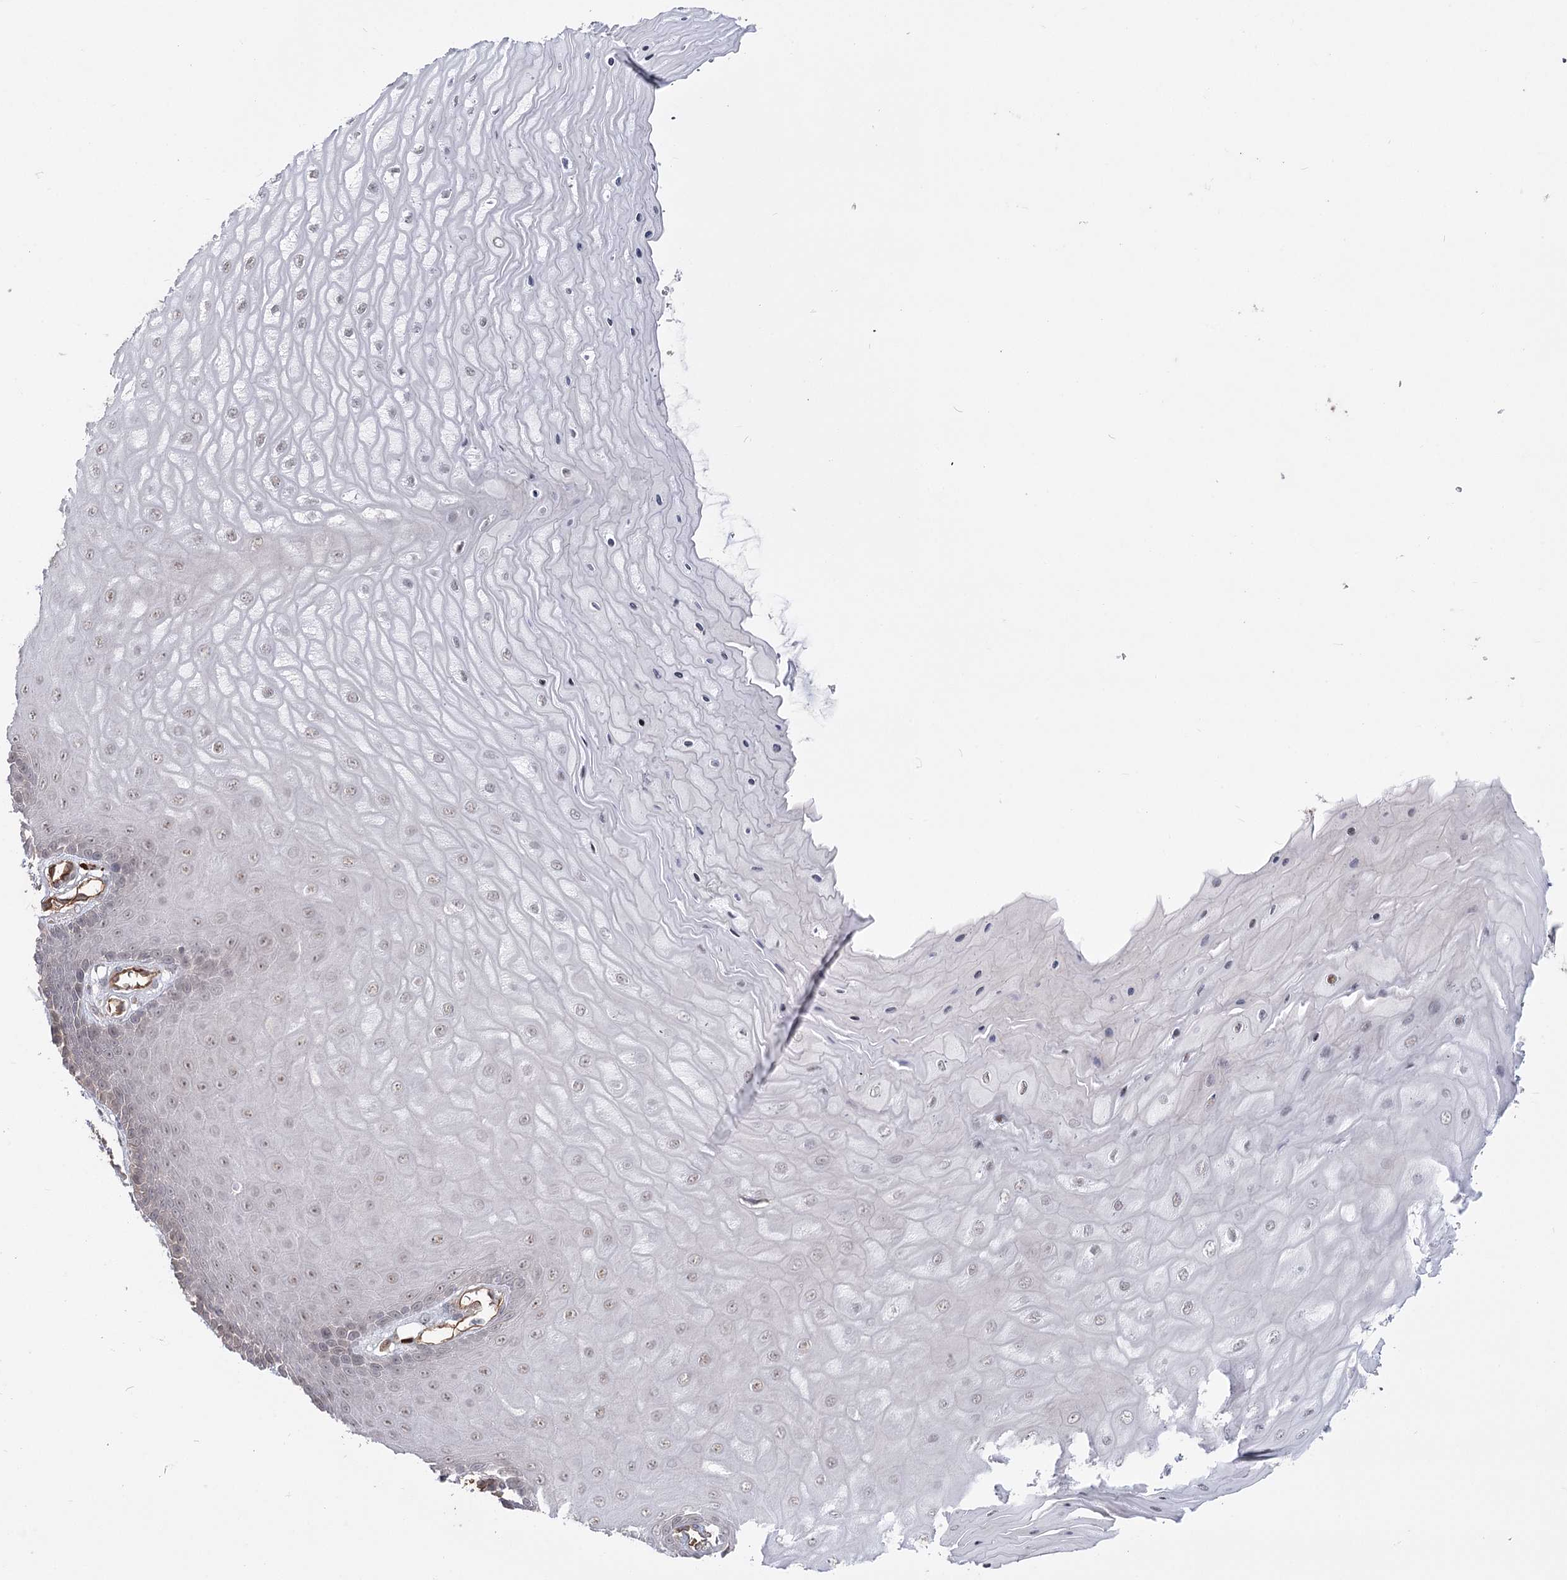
{"staining": {"intensity": "weak", "quantity": "<25%", "location": "cytoplasmic/membranous"}, "tissue": "cervix", "cell_type": "Glandular cells", "image_type": "normal", "snomed": [{"axis": "morphology", "description": "Normal tissue, NOS"}, {"axis": "topography", "description": "Cervix"}], "caption": "Immunohistochemistry photomicrograph of unremarkable human cervix stained for a protein (brown), which reveals no expression in glandular cells. Nuclei are stained in blue.", "gene": "RPP14", "patient": {"sex": "female", "age": 55}}